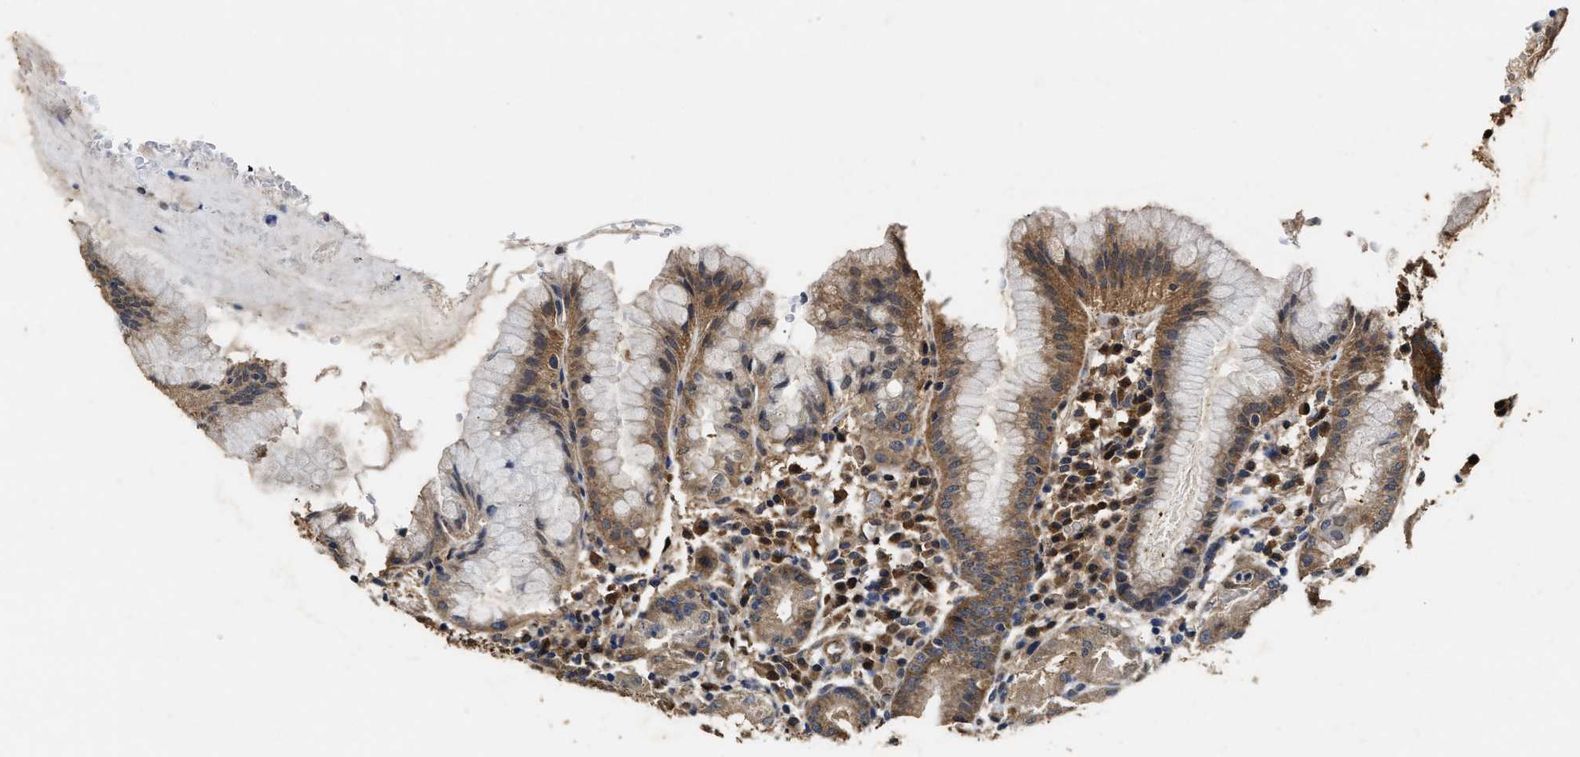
{"staining": {"intensity": "moderate", "quantity": ">75%", "location": "cytoplasmic/membranous,nuclear"}, "tissue": "stomach", "cell_type": "Glandular cells", "image_type": "normal", "snomed": [{"axis": "morphology", "description": "Normal tissue, NOS"}, {"axis": "topography", "description": "Stomach"}, {"axis": "topography", "description": "Stomach, lower"}], "caption": "The immunohistochemical stain shows moderate cytoplasmic/membranous,nuclear staining in glandular cells of benign stomach.", "gene": "YWHAE", "patient": {"sex": "female", "age": 75}}